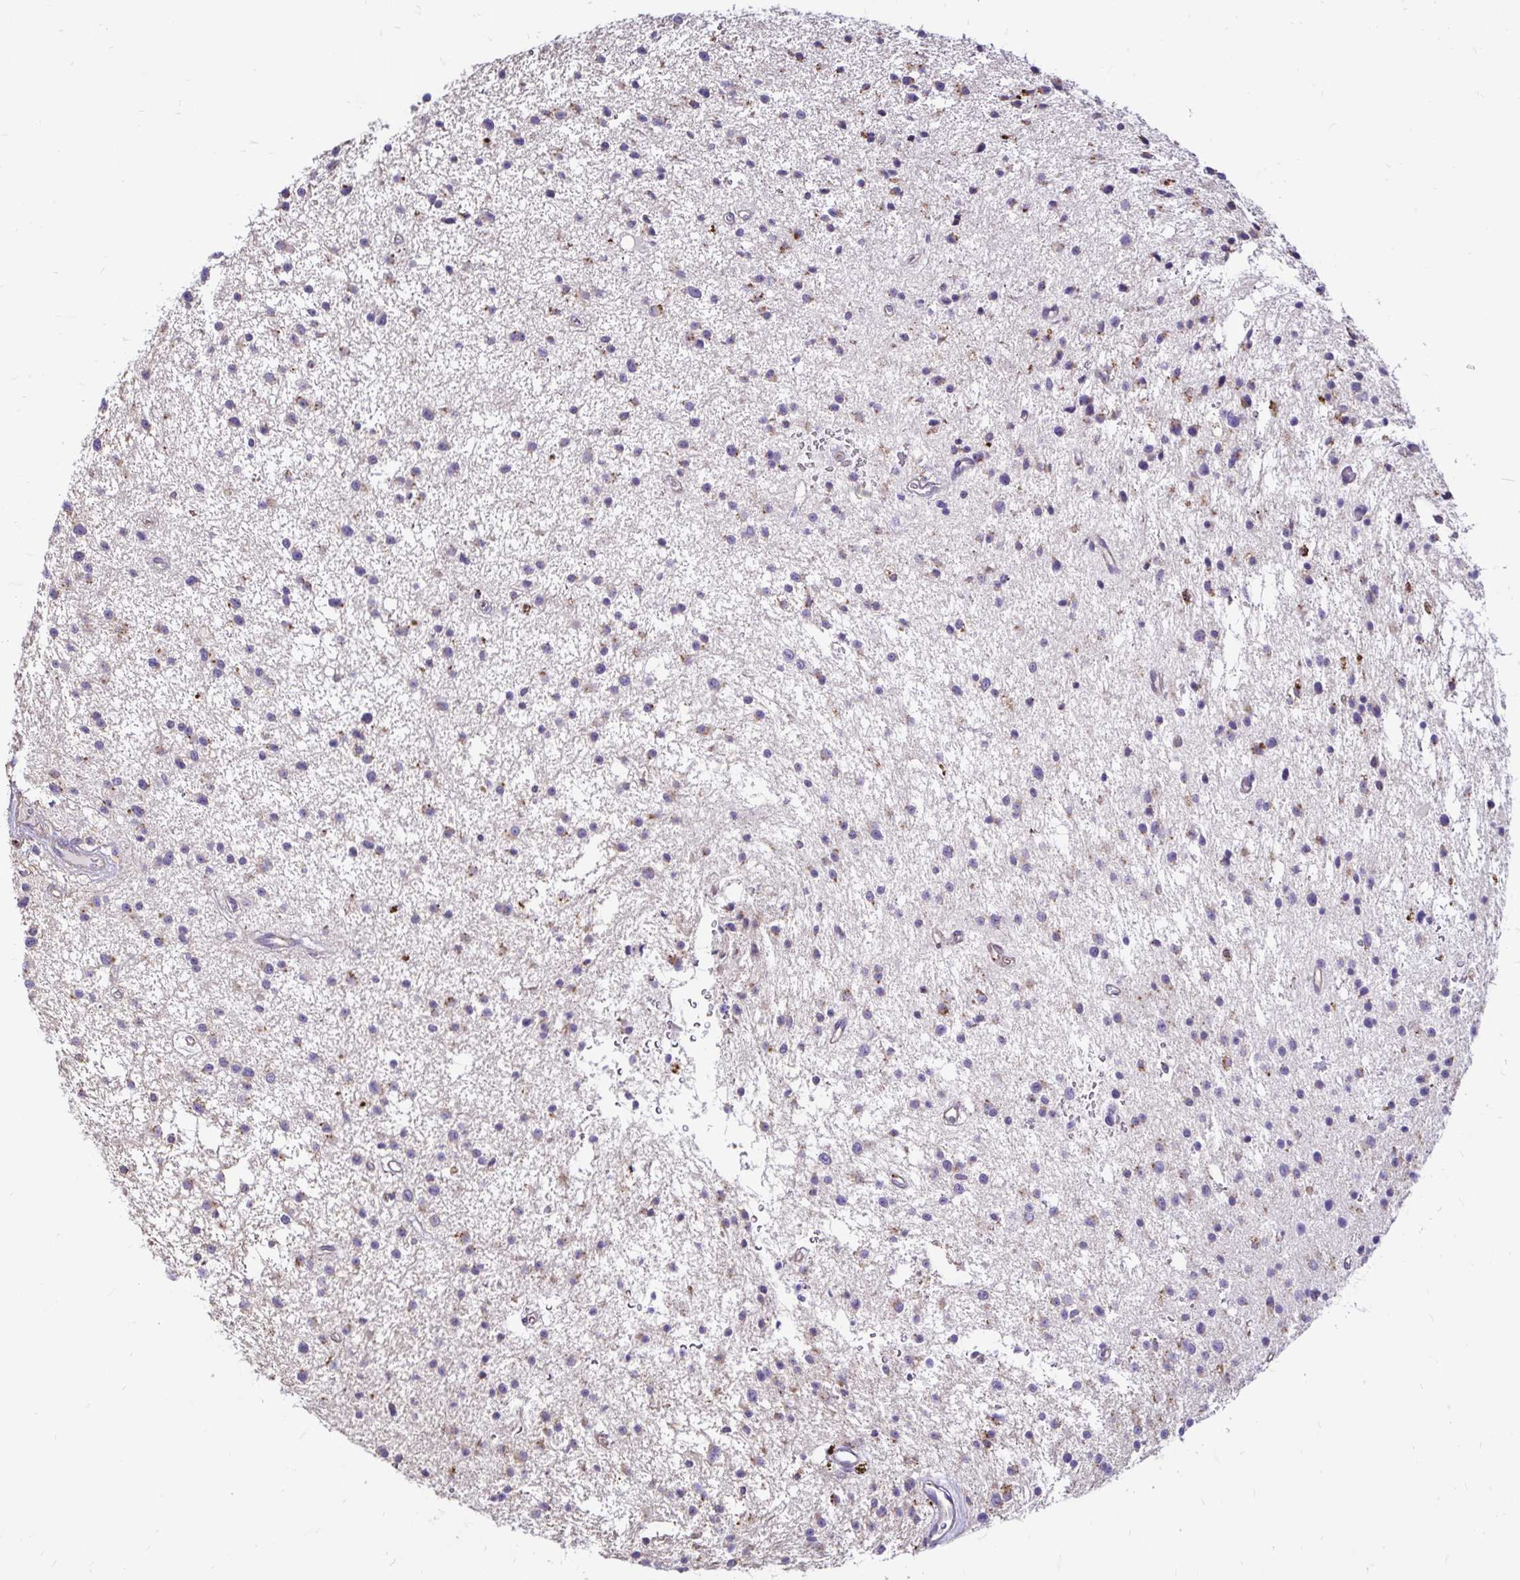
{"staining": {"intensity": "negative", "quantity": "none", "location": "none"}, "tissue": "glioma", "cell_type": "Tumor cells", "image_type": "cancer", "snomed": [{"axis": "morphology", "description": "Glioma, malignant, Low grade"}, {"axis": "topography", "description": "Brain"}], "caption": "High magnification brightfield microscopy of malignant low-grade glioma stained with DAB (brown) and counterstained with hematoxylin (blue): tumor cells show no significant expression.", "gene": "FUCA1", "patient": {"sex": "male", "age": 43}}